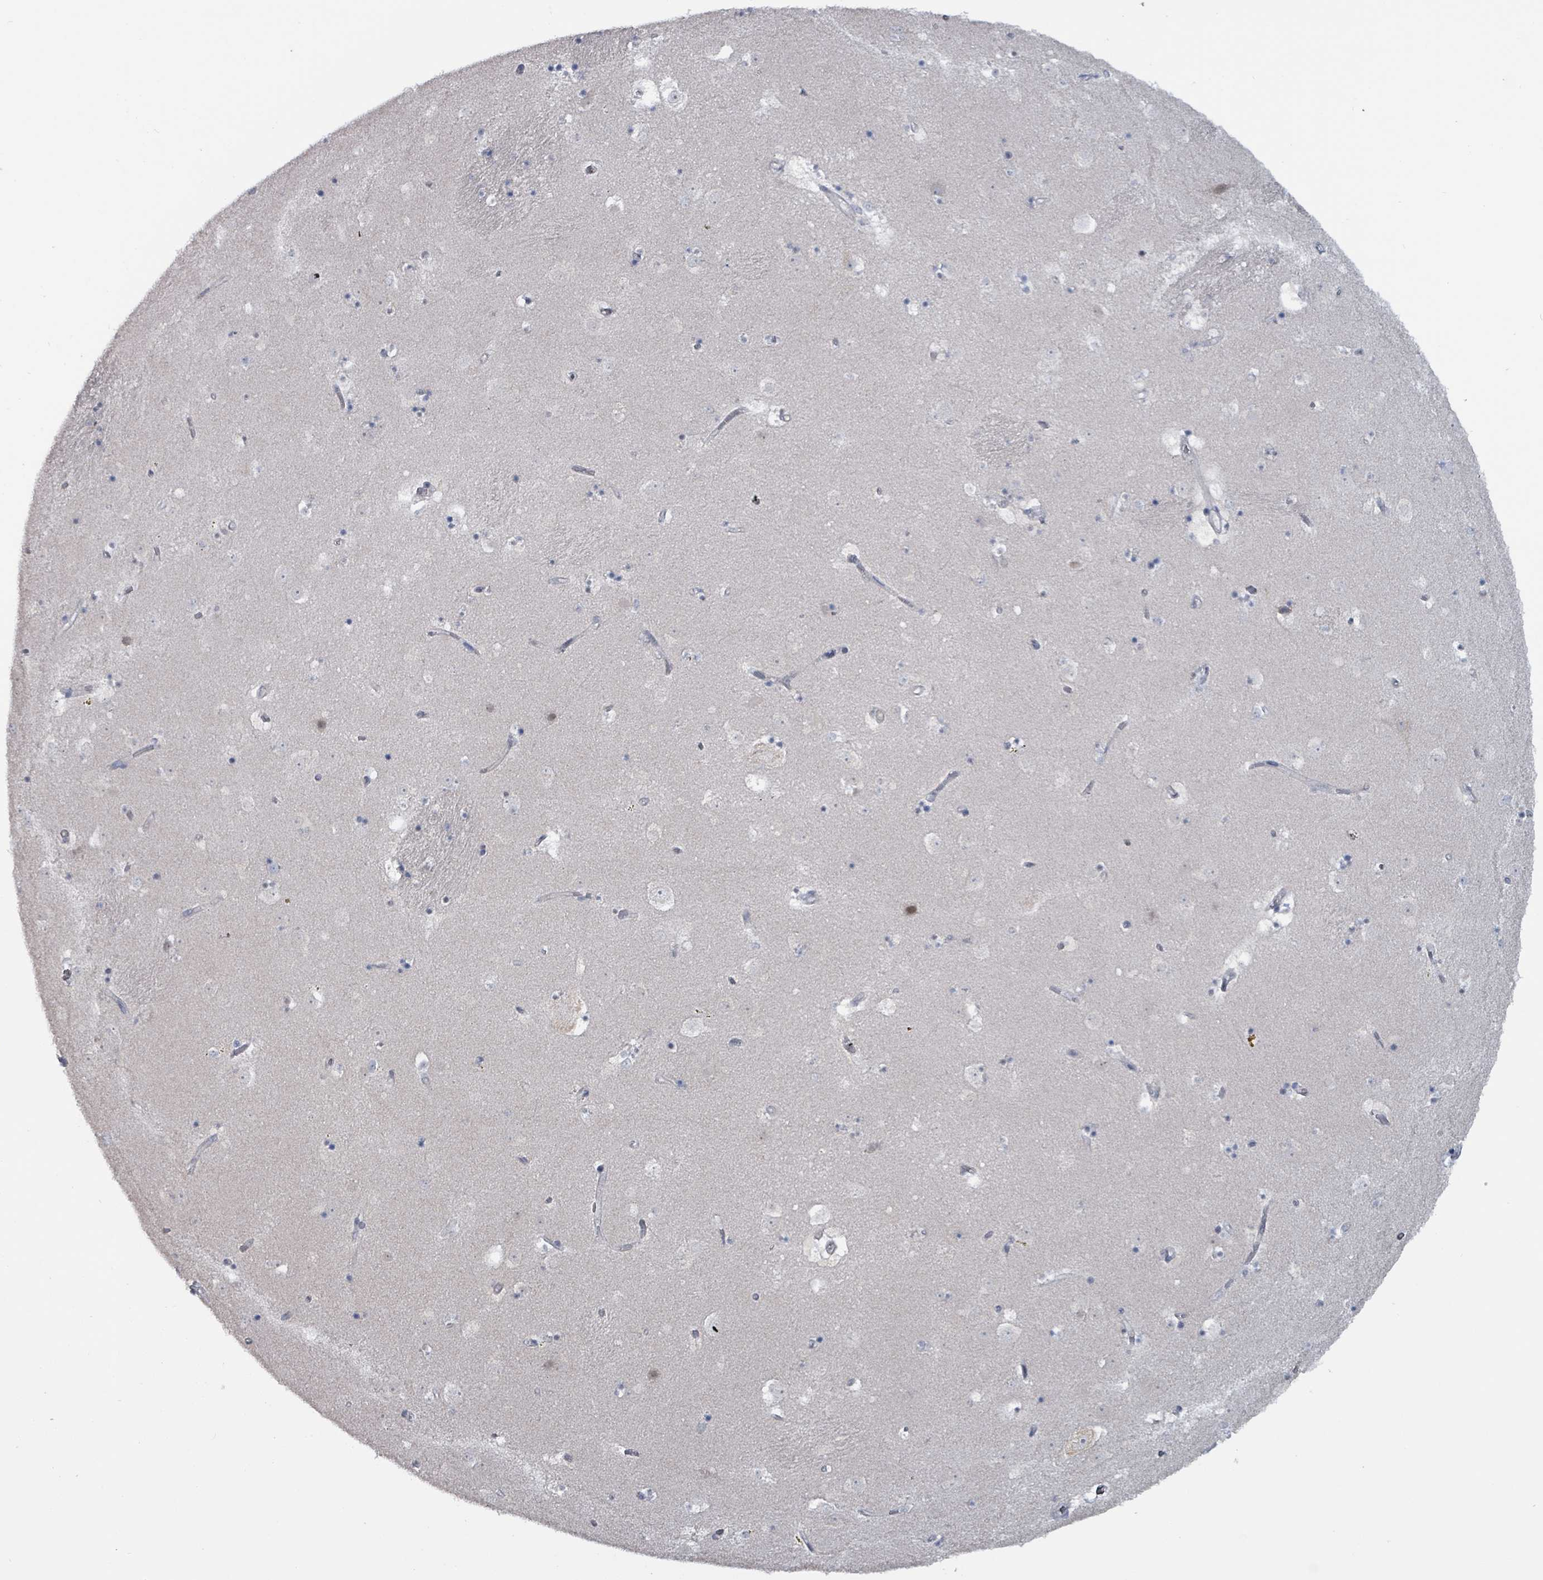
{"staining": {"intensity": "negative", "quantity": "none", "location": "none"}, "tissue": "caudate", "cell_type": "Glial cells", "image_type": "normal", "snomed": [{"axis": "morphology", "description": "Normal tissue, NOS"}, {"axis": "topography", "description": "Lateral ventricle wall"}], "caption": "There is no significant positivity in glial cells of caudate.", "gene": "BIVM", "patient": {"sex": "male", "age": 58}}